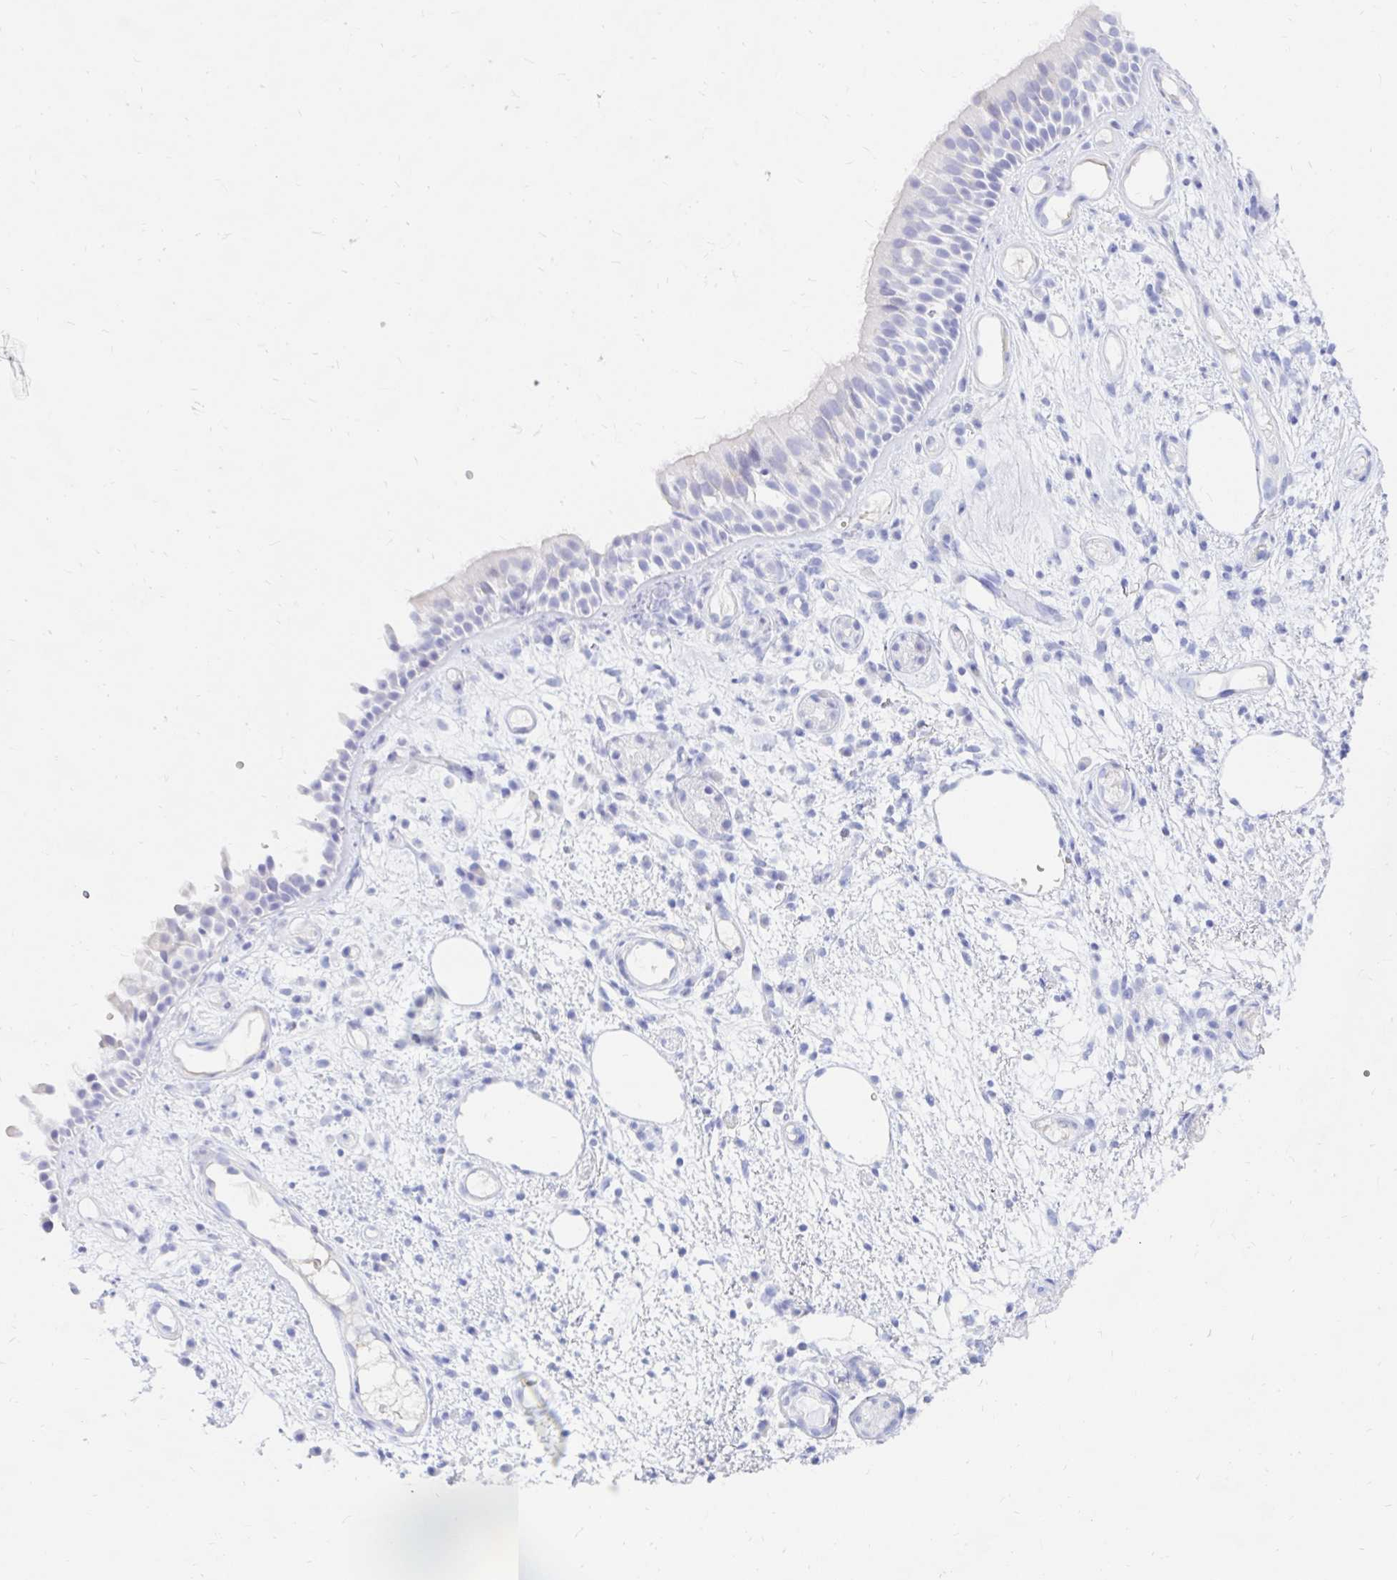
{"staining": {"intensity": "negative", "quantity": "none", "location": "none"}, "tissue": "nasopharynx", "cell_type": "Respiratory epithelial cells", "image_type": "normal", "snomed": [{"axis": "morphology", "description": "Normal tissue, NOS"}, {"axis": "morphology", "description": "Inflammation, NOS"}, {"axis": "topography", "description": "Nasopharynx"}], "caption": "This is an immunohistochemistry (IHC) image of normal nasopharynx. There is no positivity in respiratory epithelial cells.", "gene": "NR2E1", "patient": {"sex": "male", "age": 54}}